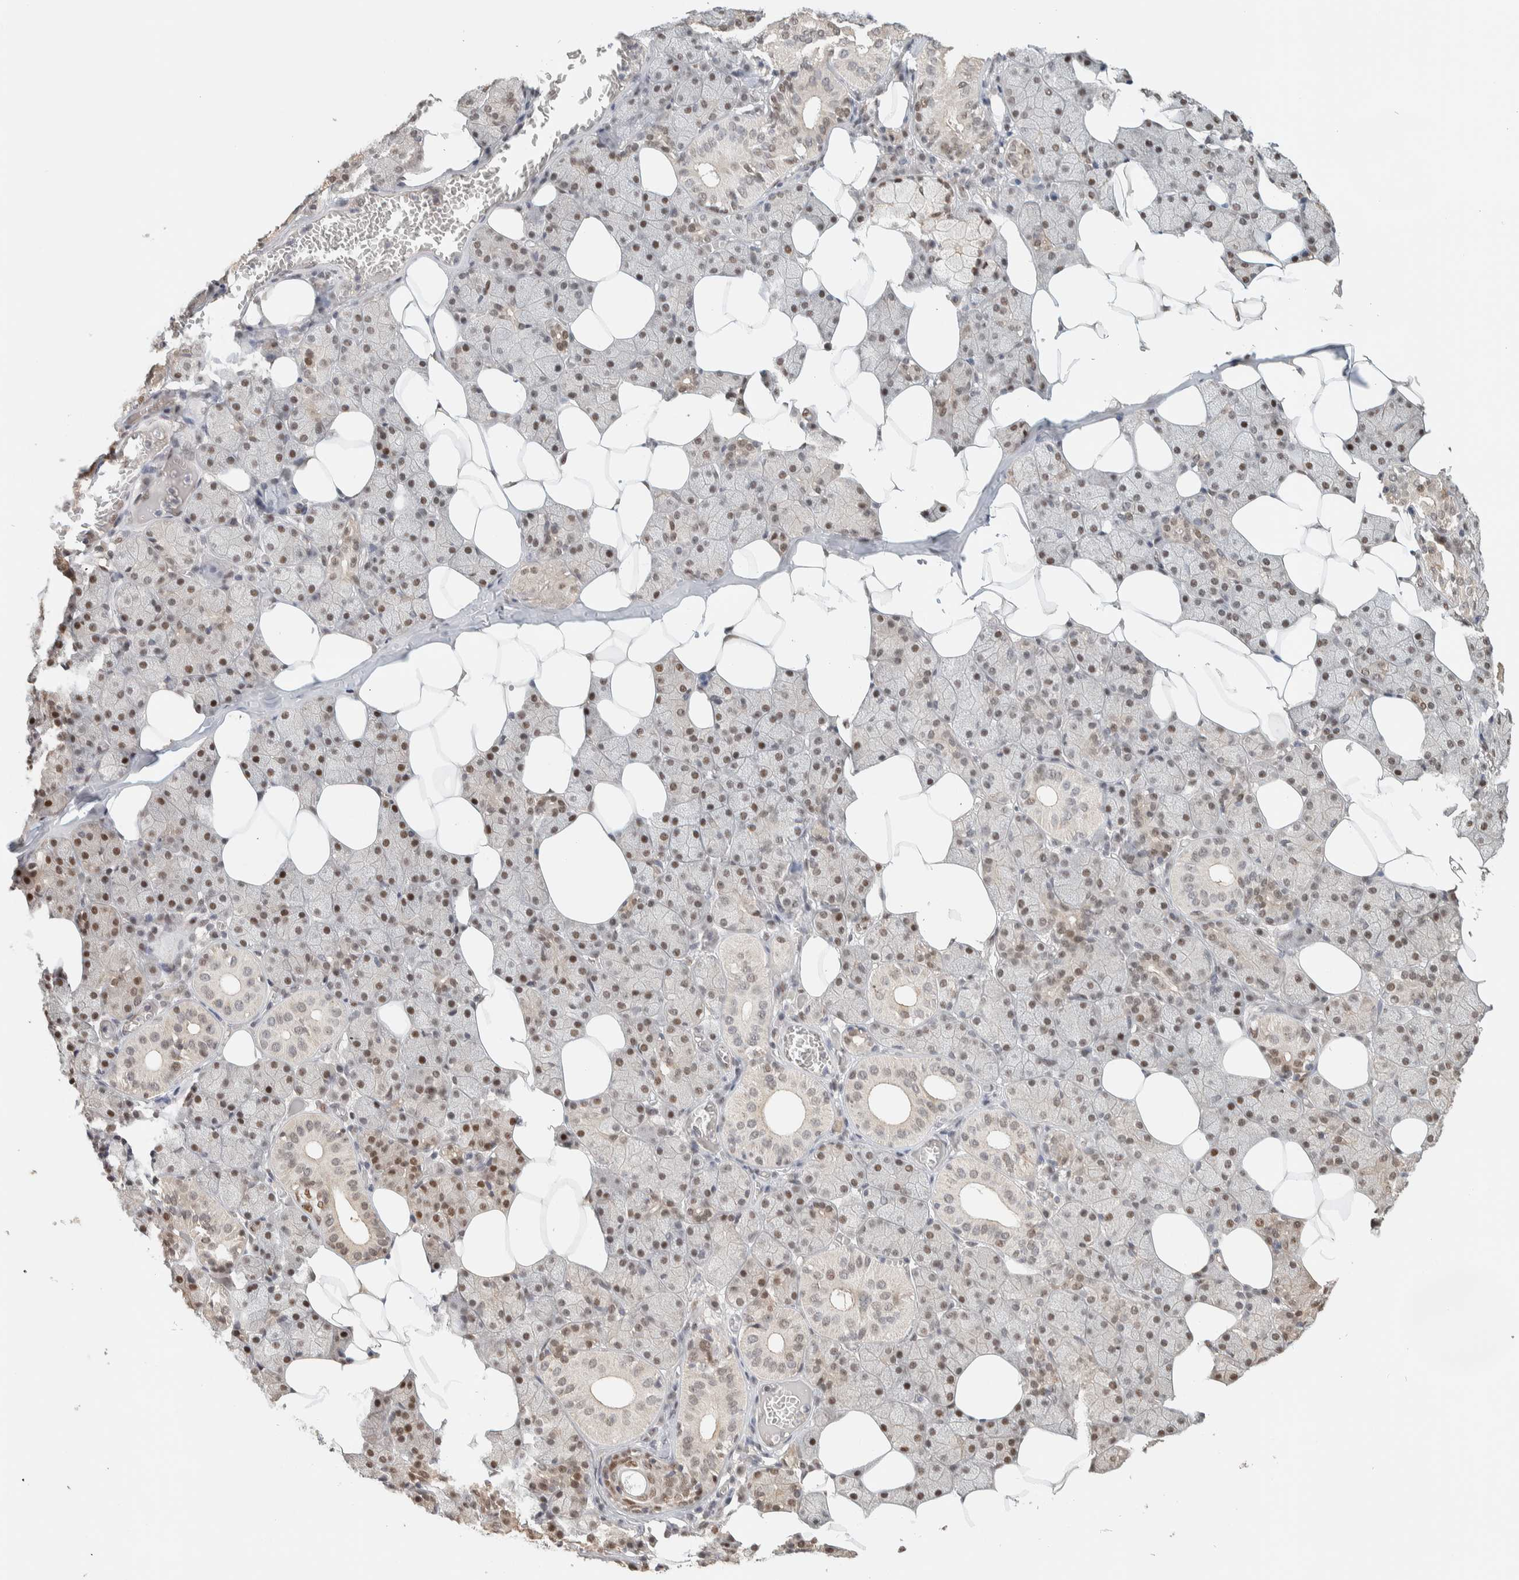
{"staining": {"intensity": "weak", "quantity": "25%-75%", "location": "nuclear"}, "tissue": "salivary gland", "cell_type": "Glandular cells", "image_type": "normal", "snomed": [{"axis": "morphology", "description": "Normal tissue, NOS"}, {"axis": "topography", "description": "Salivary gland"}], "caption": "IHC photomicrograph of normal human salivary gland stained for a protein (brown), which reveals low levels of weak nuclear positivity in approximately 25%-75% of glandular cells.", "gene": "PUS7", "patient": {"sex": "female", "age": 33}}